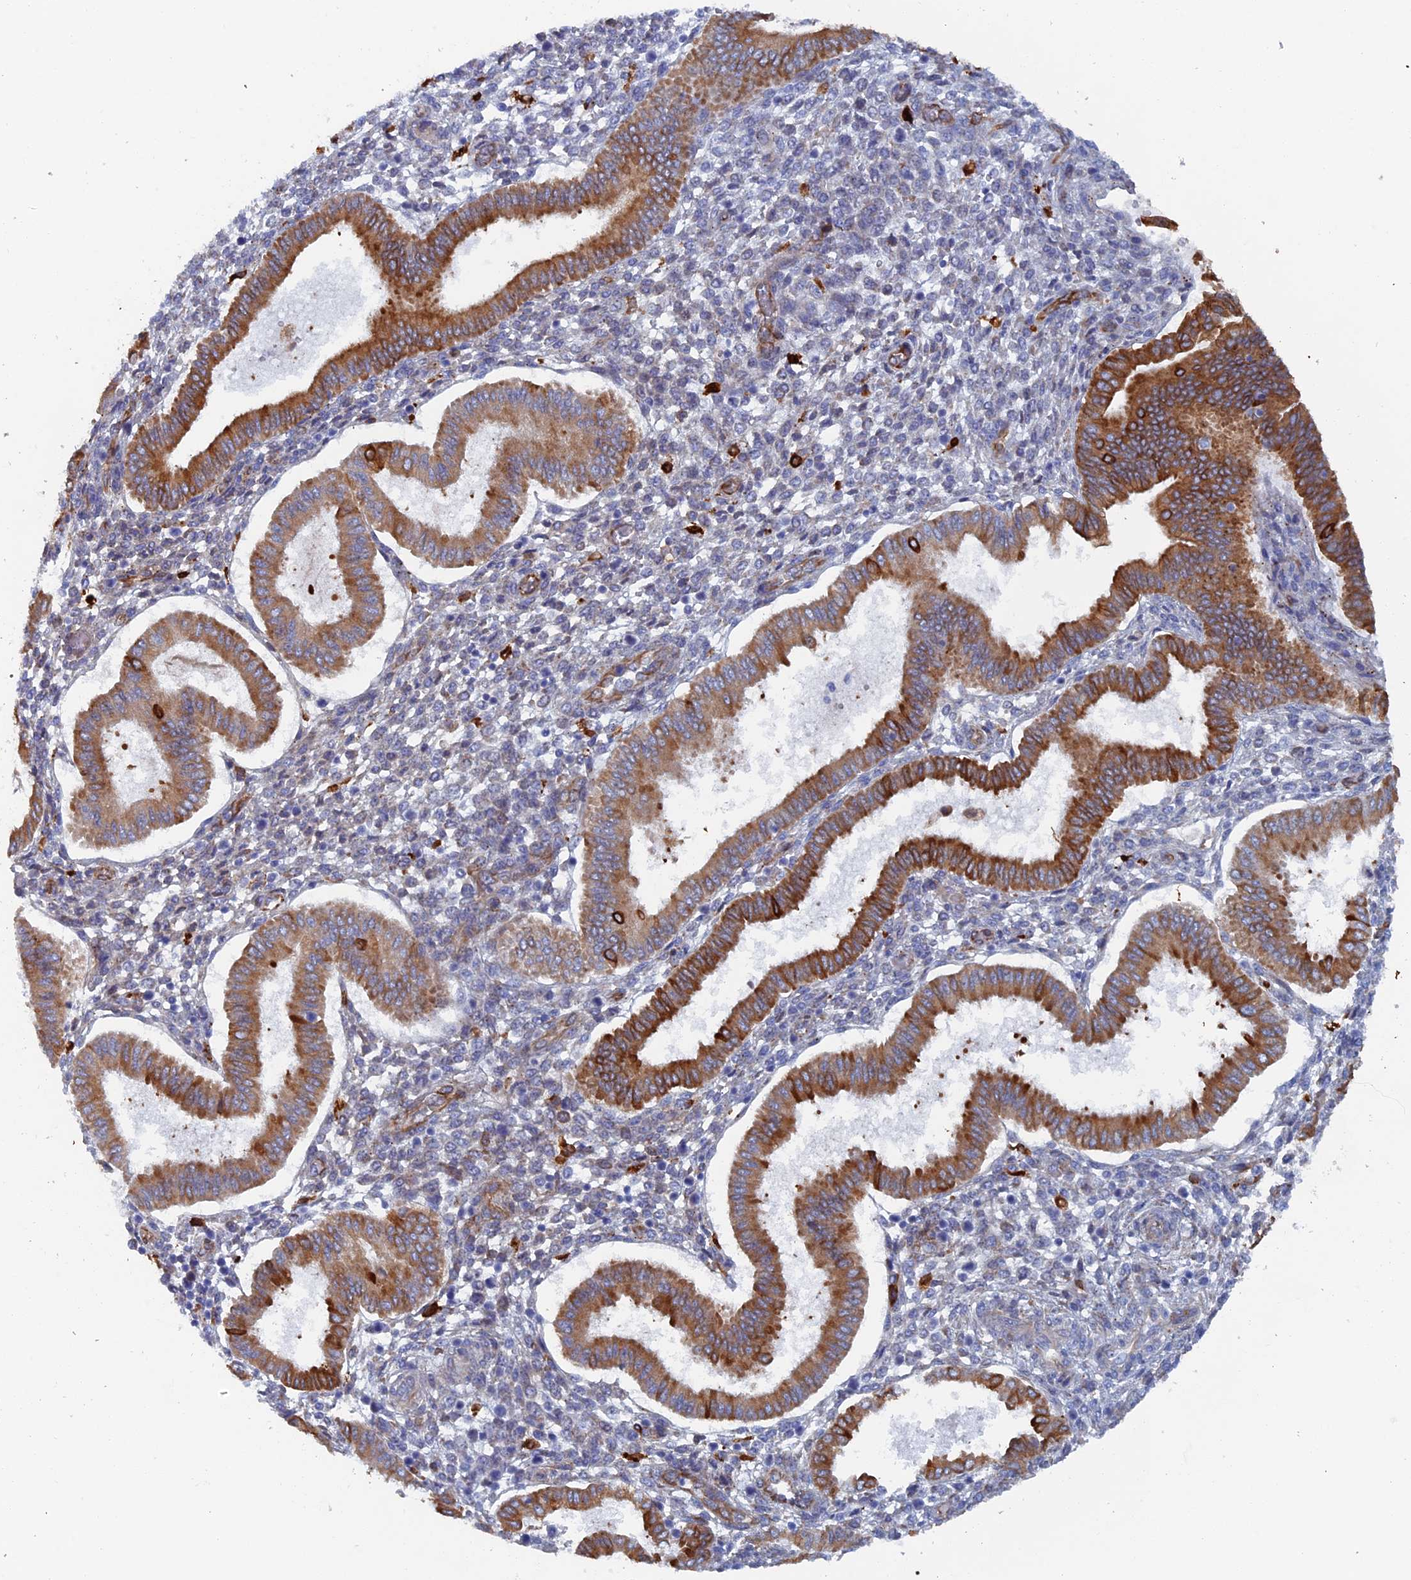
{"staining": {"intensity": "negative", "quantity": "none", "location": "none"}, "tissue": "endometrium", "cell_type": "Cells in endometrial stroma", "image_type": "normal", "snomed": [{"axis": "morphology", "description": "Normal tissue, NOS"}, {"axis": "topography", "description": "Endometrium"}], "caption": "This is an immunohistochemistry (IHC) photomicrograph of unremarkable human endometrium. There is no positivity in cells in endometrial stroma.", "gene": "COG7", "patient": {"sex": "female", "age": 24}}